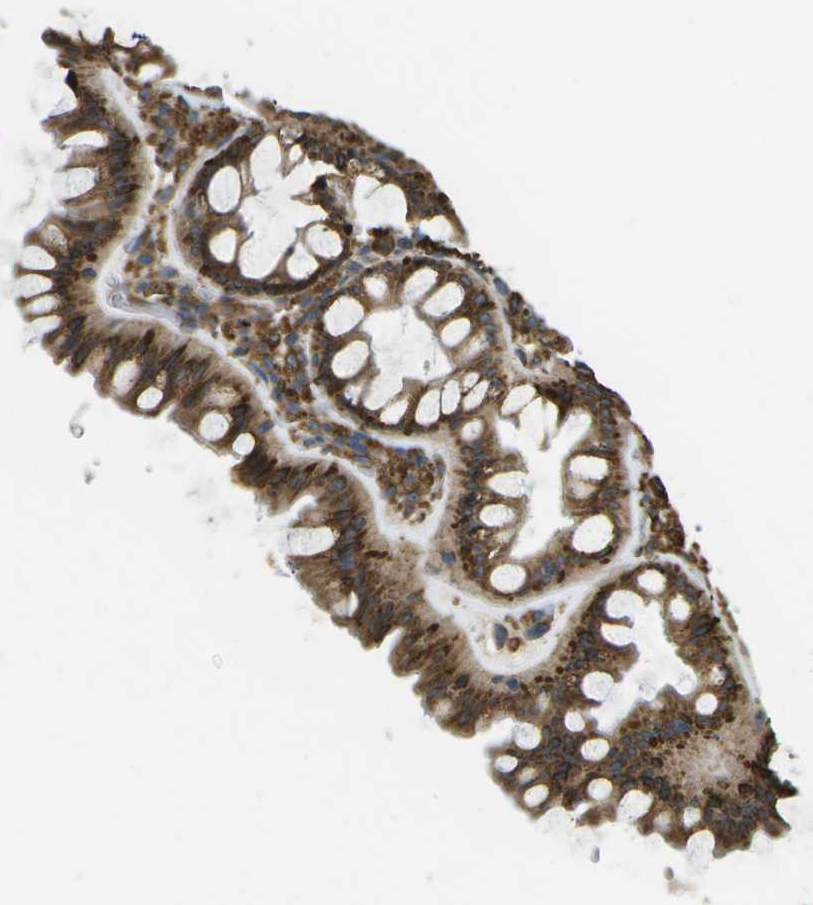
{"staining": {"intensity": "moderate", "quantity": ">75%", "location": "cytoplasmic/membranous"}, "tissue": "colon", "cell_type": "Endothelial cells", "image_type": "normal", "snomed": [{"axis": "morphology", "description": "Normal tissue, NOS"}, {"axis": "topography", "description": "Colon"}], "caption": "Immunohistochemical staining of unremarkable colon displays medium levels of moderate cytoplasmic/membranous positivity in approximately >75% of endothelial cells.", "gene": "PDIA4", "patient": {"sex": "female", "age": 55}}